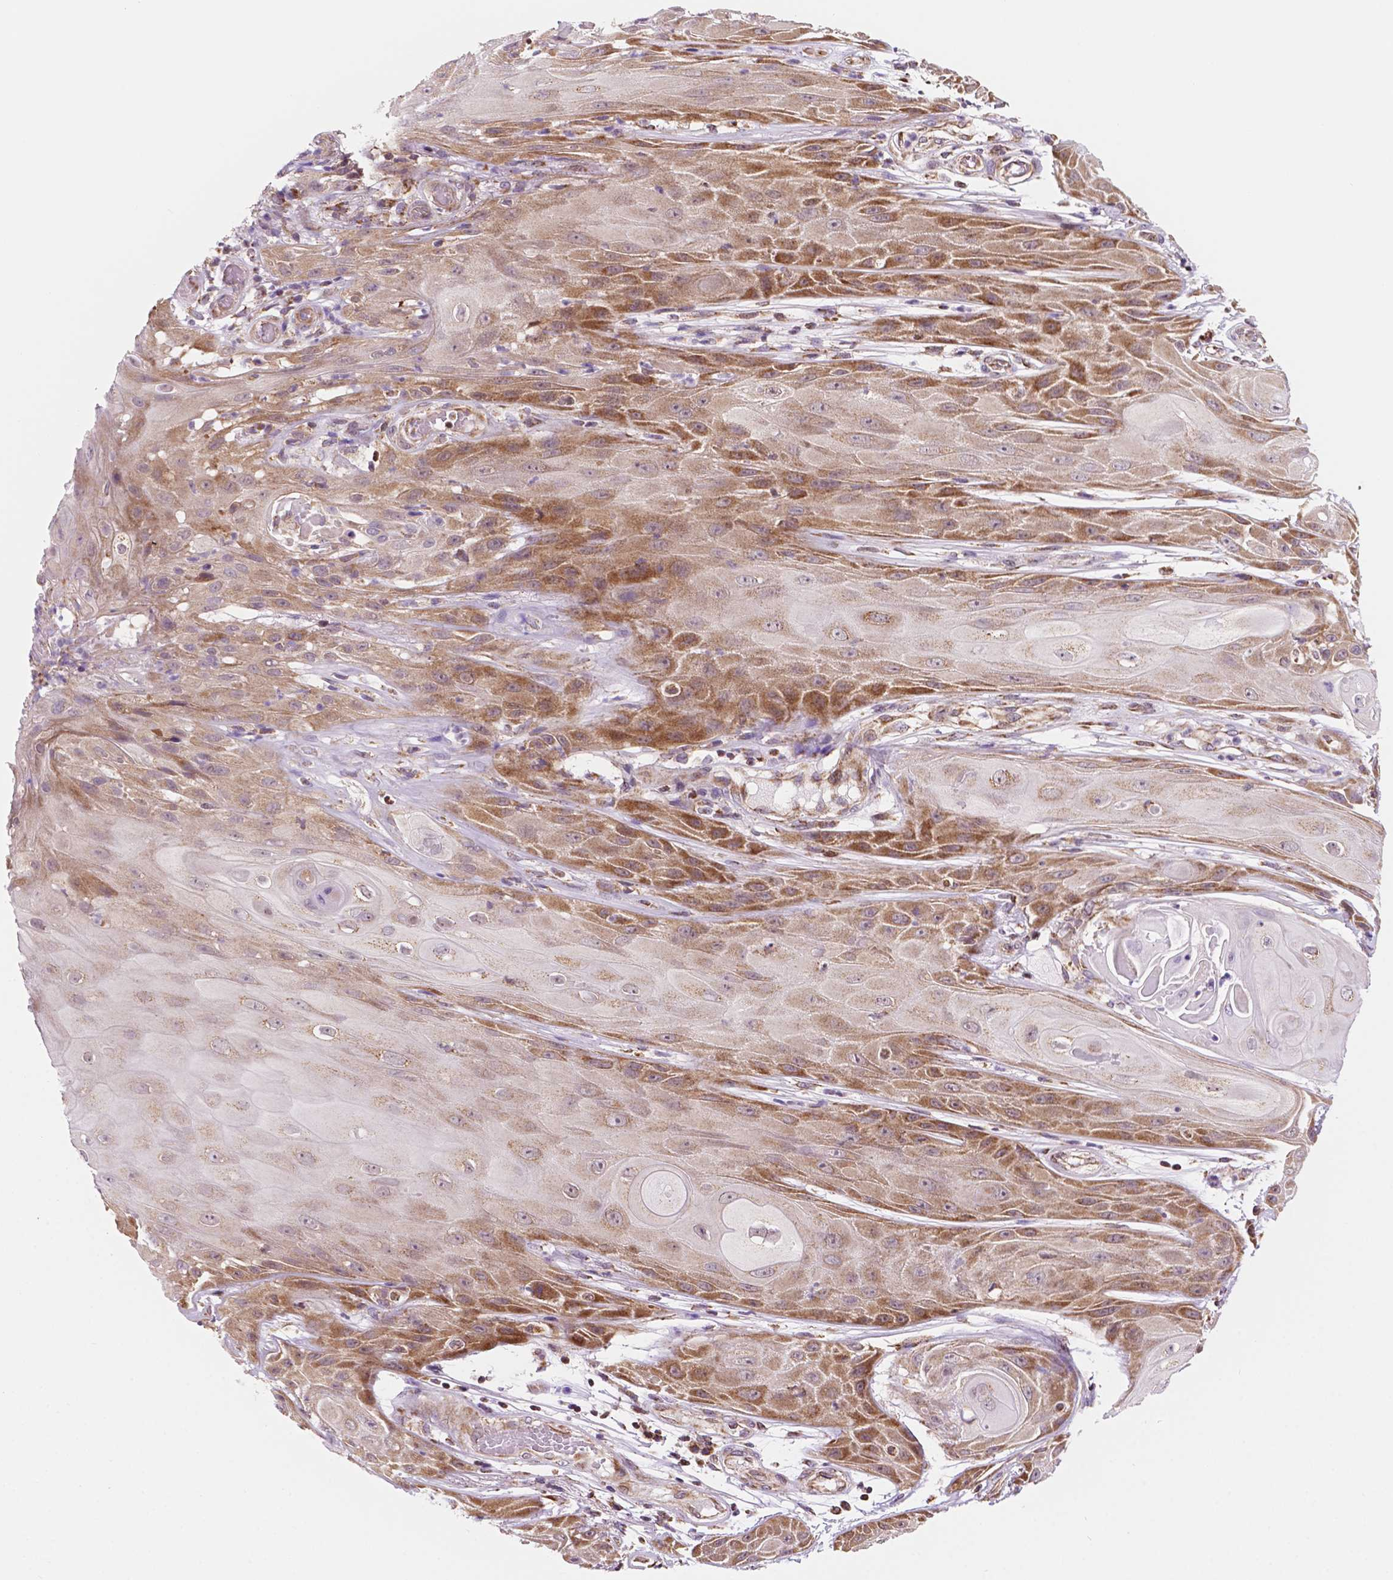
{"staining": {"intensity": "moderate", "quantity": "25%-75%", "location": "cytoplasmic/membranous"}, "tissue": "skin cancer", "cell_type": "Tumor cells", "image_type": "cancer", "snomed": [{"axis": "morphology", "description": "Squamous cell carcinoma, NOS"}, {"axis": "topography", "description": "Skin"}], "caption": "Immunohistochemical staining of squamous cell carcinoma (skin) reveals moderate cytoplasmic/membranous protein staining in about 25%-75% of tumor cells.", "gene": "GEMIN4", "patient": {"sex": "male", "age": 62}}